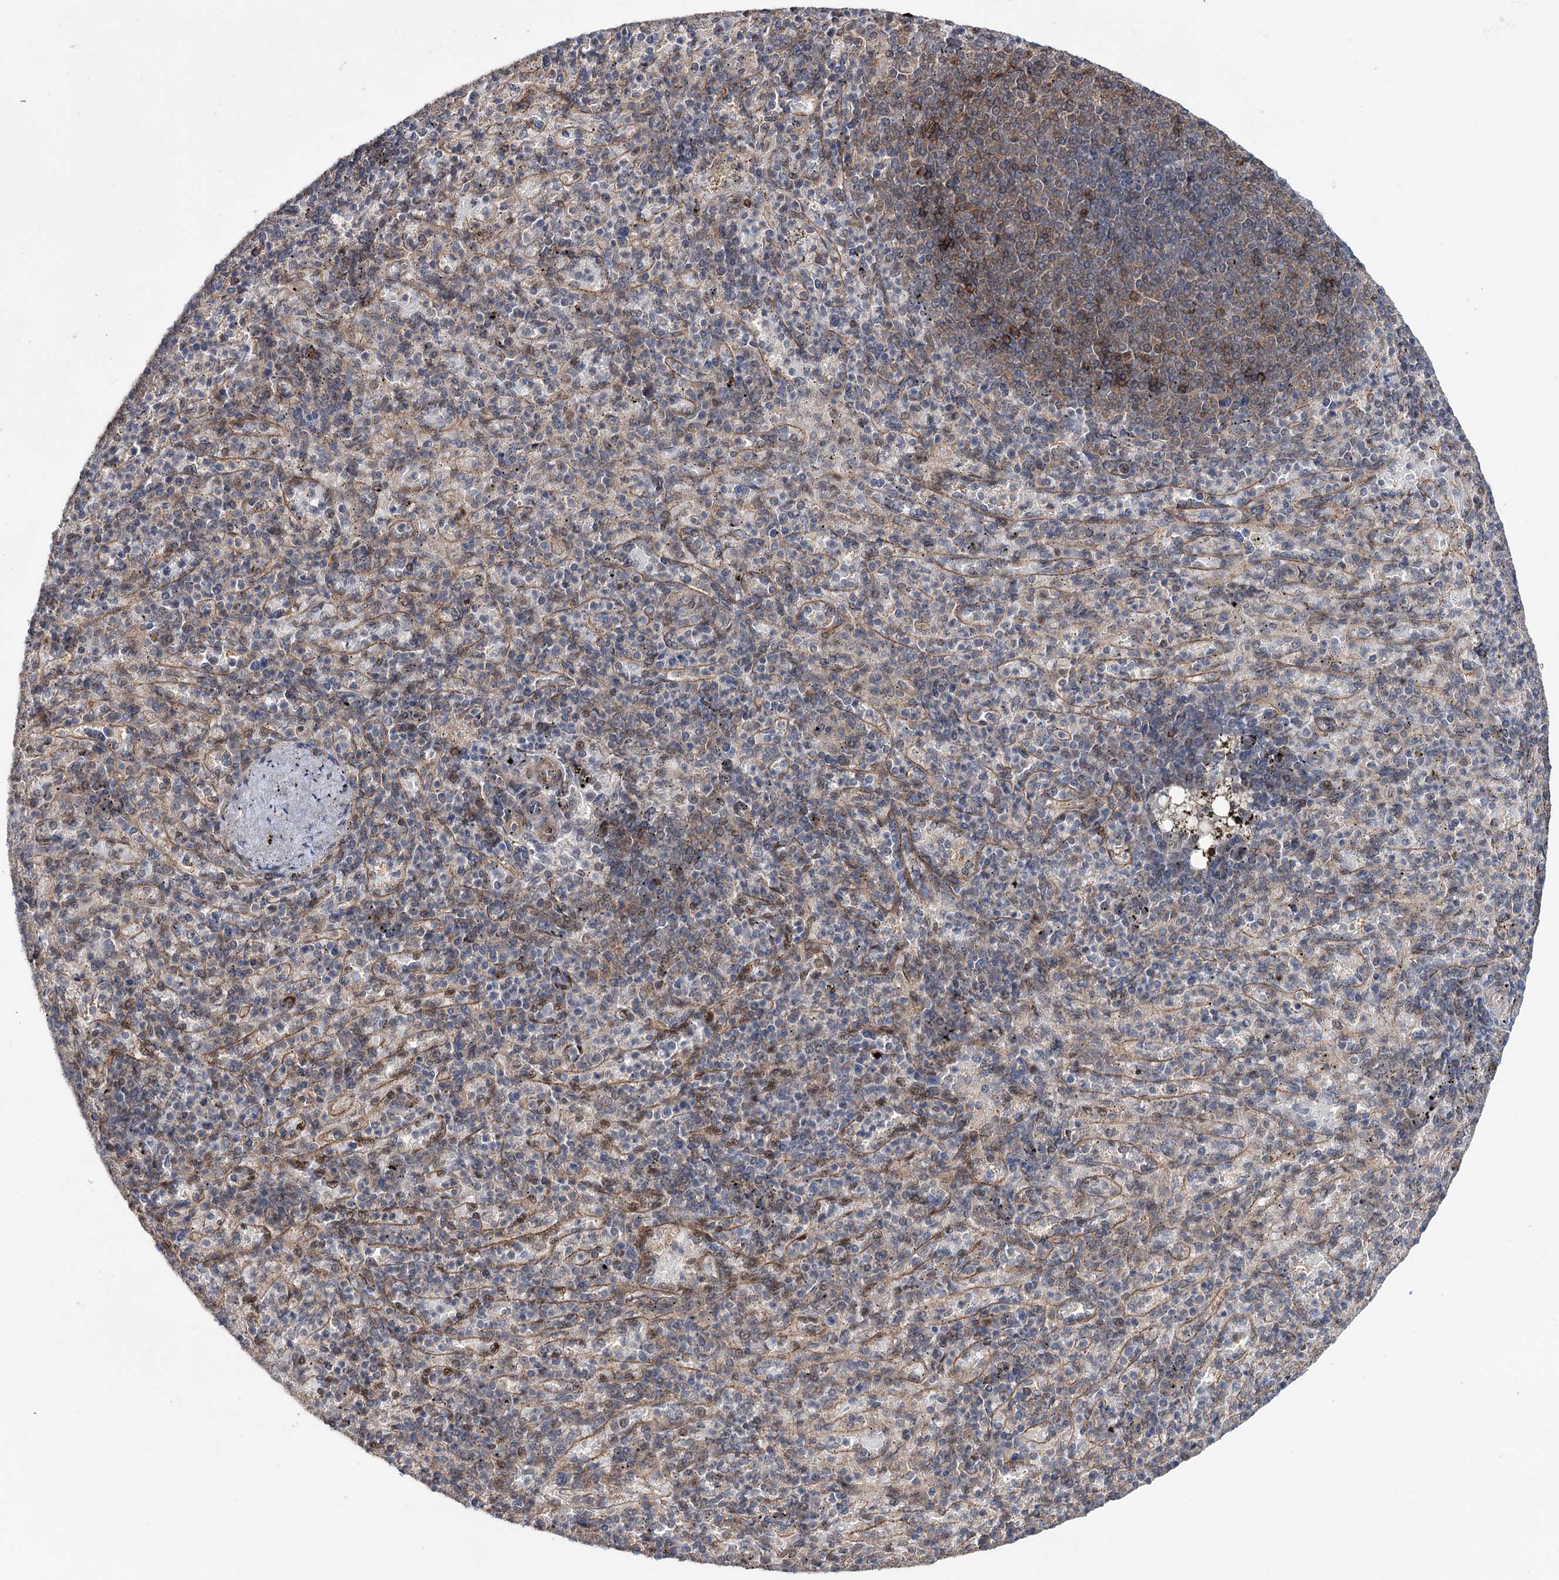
{"staining": {"intensity": "weak", "quantity": "<25%", "location": "cytoplasmic/membranous"}, "tissue": "spleen", "cell_type": "Cells in red pulp", "image_type": "normal", "snomed": [{"axis": "morphology", "description": "Normal tissue, NOS"}, {"axis": "topography", "description": "Spleen"}], "caption": "Unremarkable spleen was stained to show a protein in brown. There is no significant expression in cells in red pulp. (Immunohistochemistry, brightfield microscopy, high magnification).", "gene": "STX6", "patient": {"sex": "female", "age": 74}}